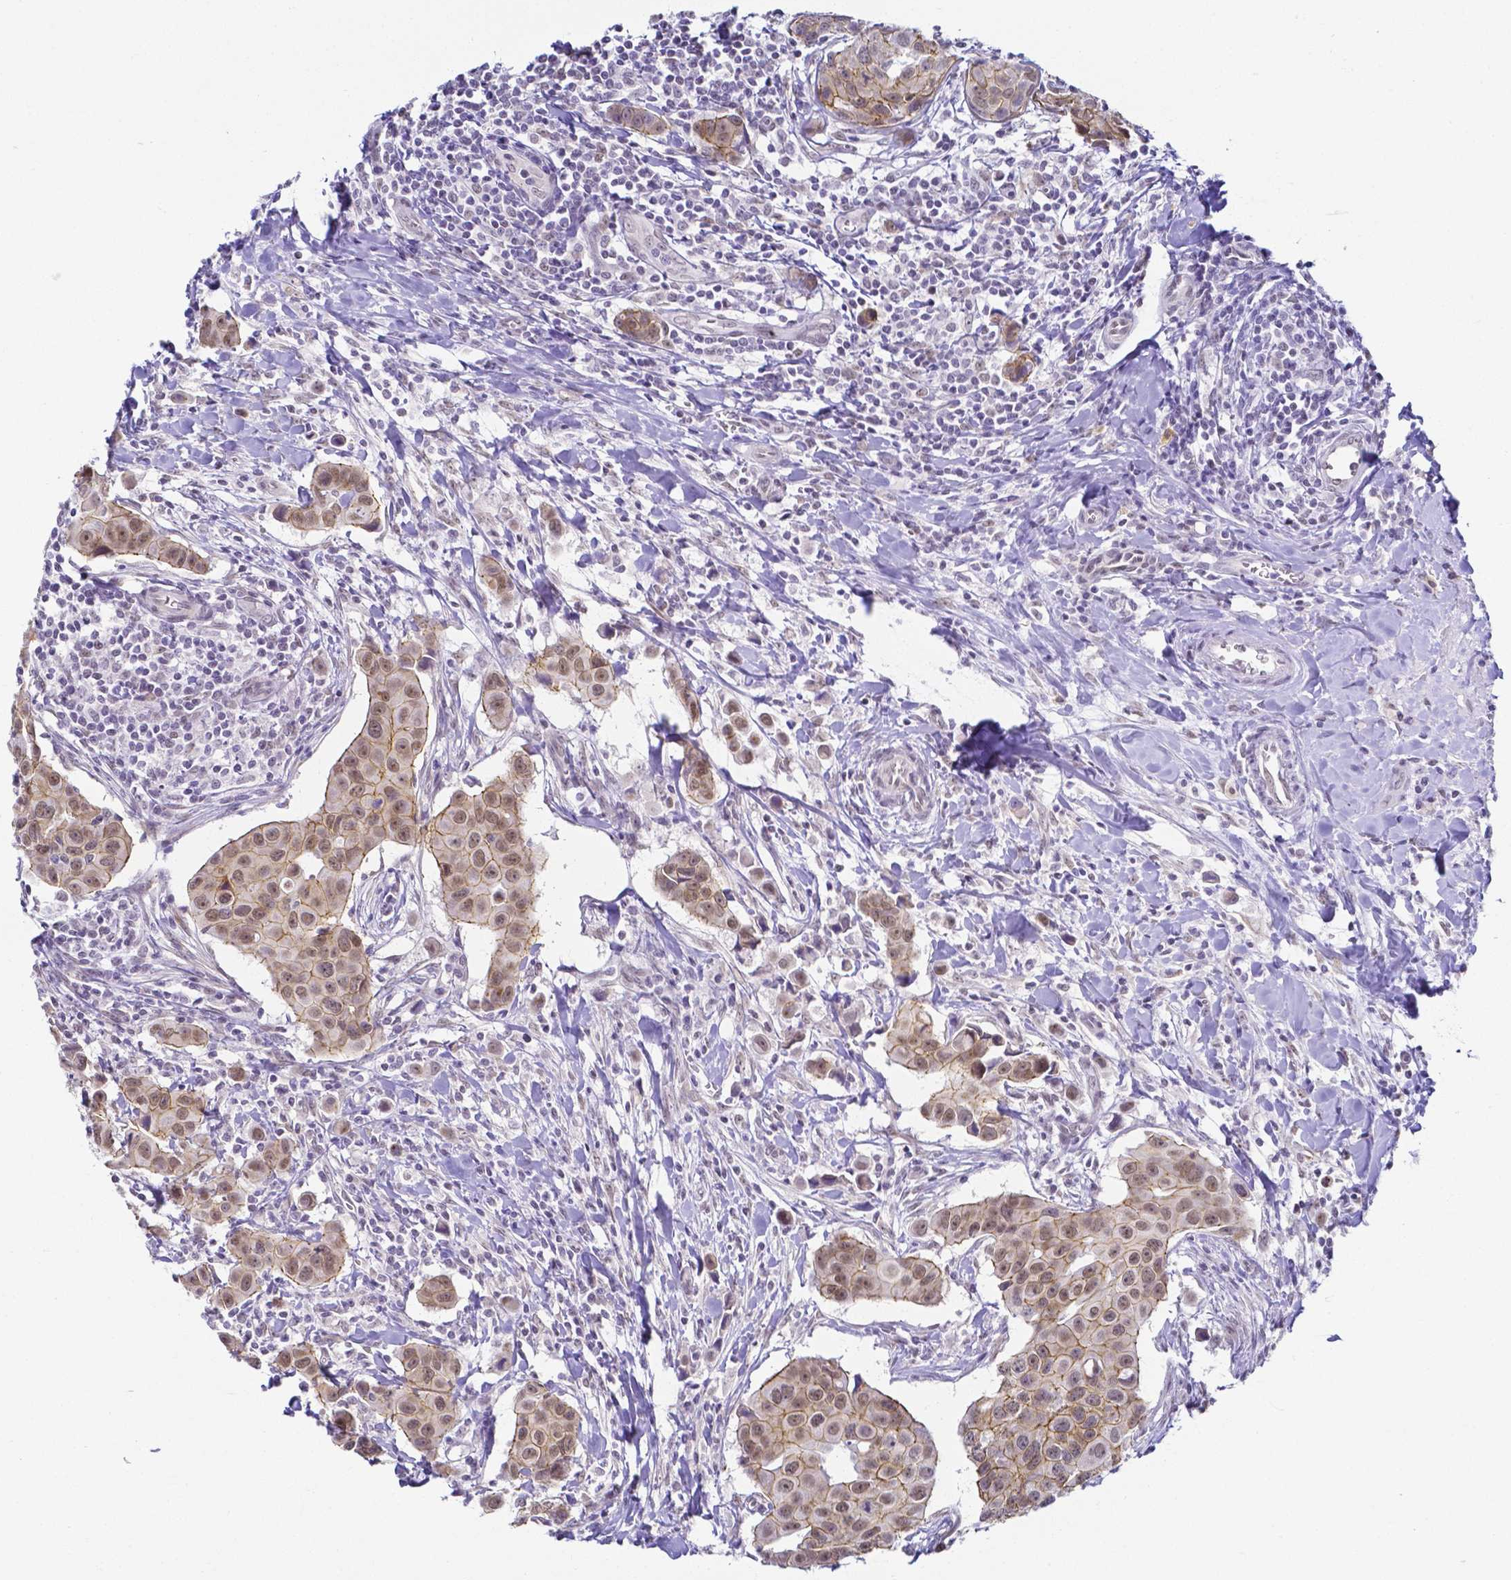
{"staining": {"intensity": "weak", "quantity": ">75%", "location": "cytoplasmic/membranous,nuclear"}, "tissue": "breast cancer", "cell_type": "Tumor cells", "image_type": "cancer", "snomed": [{"axis": "morphology", "description": "Duct carcinoma"}, {"axis": "topography", "description": "Breast"}], "caption": "A histopathology image of invasive ductal carcinoma (breast) stained for a protein exhibits weak cytoplasmic/membranous and nuclear brown staining in tumor cells. The staining was performed using DAB (3,3'-diaminobenzidine), with brown indicating positive protein expression. Nuclei are stained blue with hematoxylin.", "gene": "FAM83G", "patient": {"sex": "female", "age": 24}}